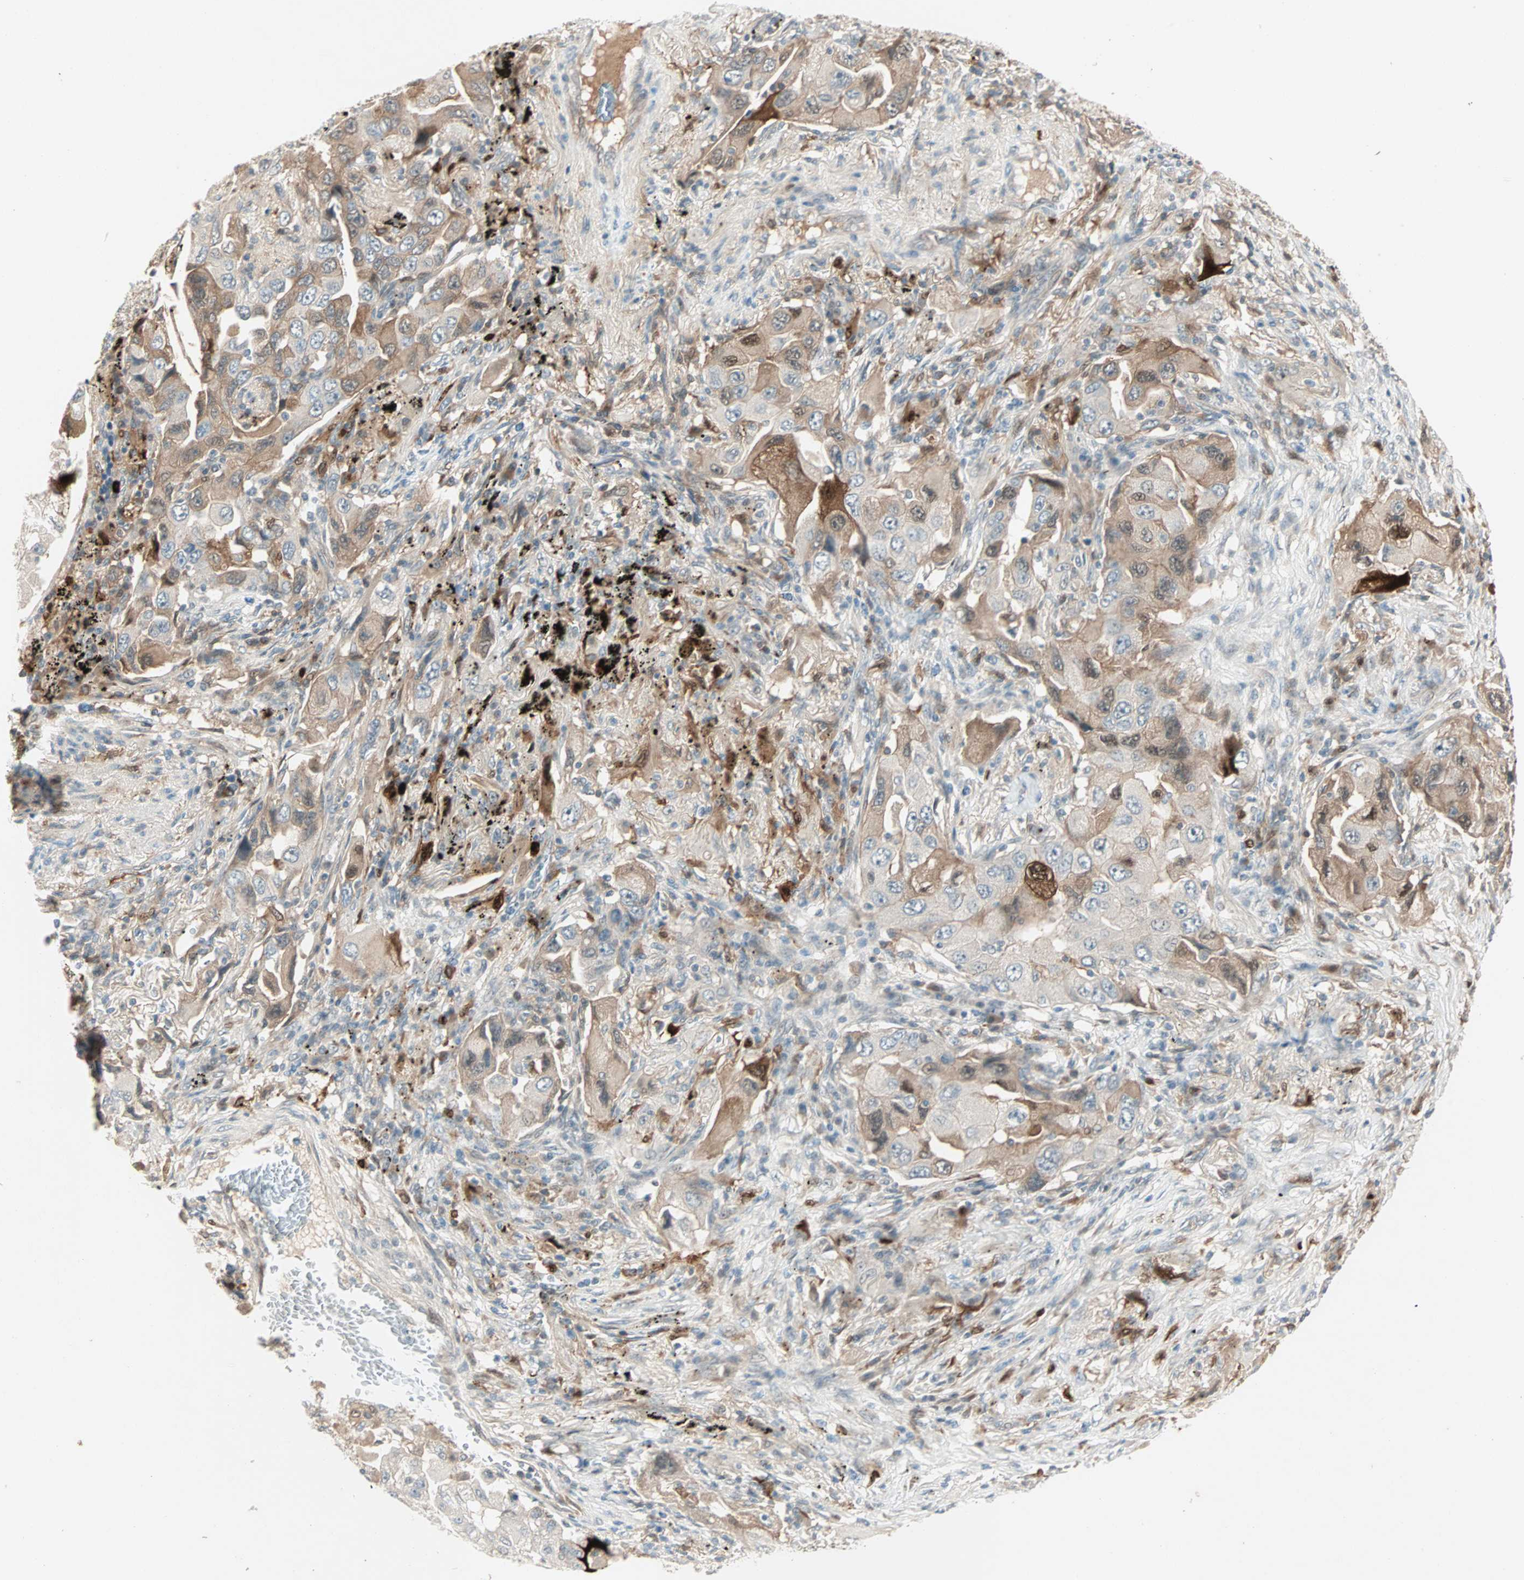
{"staining": {"intensity": "moderate", "quantity": "25%-75%", "location": "cytoplasmic/membranous"}, "tissue": "lung cancer", "cell_type": "Tumor cells", "image_type": "cancer", "snomed": [{"axis": "morphology", "description": "Adenocarcinoma, NOS"}, {"axis": "topography", "description": "Lung"}], "caption": "Immunohistochemistry of lung adenocarcinoma exhibits medium levels of moderate cytoplasmic/membranous staining in about 25%-75% of tumor cells. (DAB = brown stain, brightfield microscopy at high magnification).", "gene": "RTL6", "patient": {"sex": "female", "age": 65}}